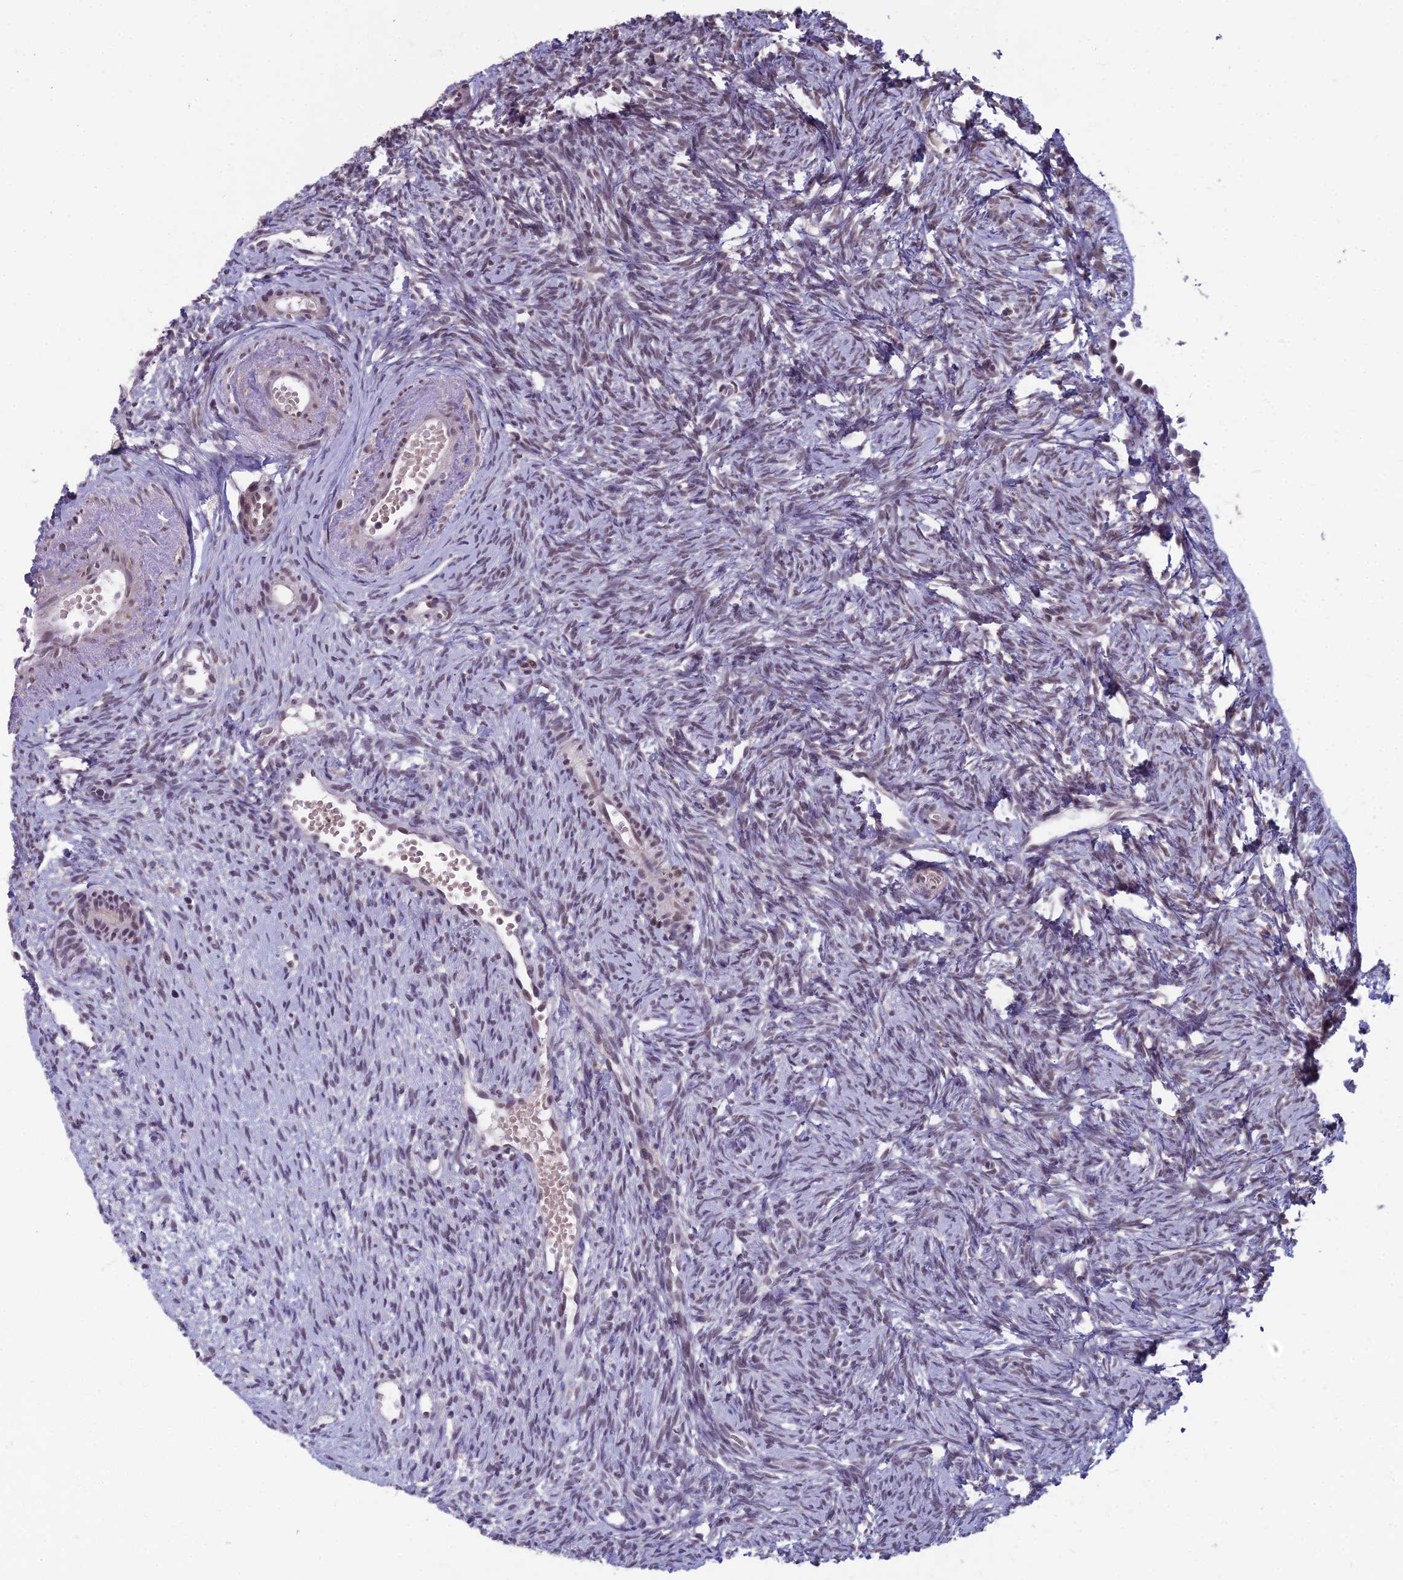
{"staining": {"intensity": "moderate", "quantity": ">75%", "location": "nuclear"}, "tissue": "ovary", "cell_type": "Follicle cells", "image_type": "normal", "snomed": [{"axis": "morphology", "description": "Normal tissue, NOS"}, {"axis": "topography", "description": "Ovary"}], "caption": "The photomicrograph demonstrates staining of benign ovary, revealing moderate nuclear protein positivity (brown color) within follicle cells. (DAB (3,3'-diaminobenzidine) IHC, brown staining for protein, blue staining for nuclei).", "gene": "KAT7", "patient": {"sex": "female", "age": 51}}